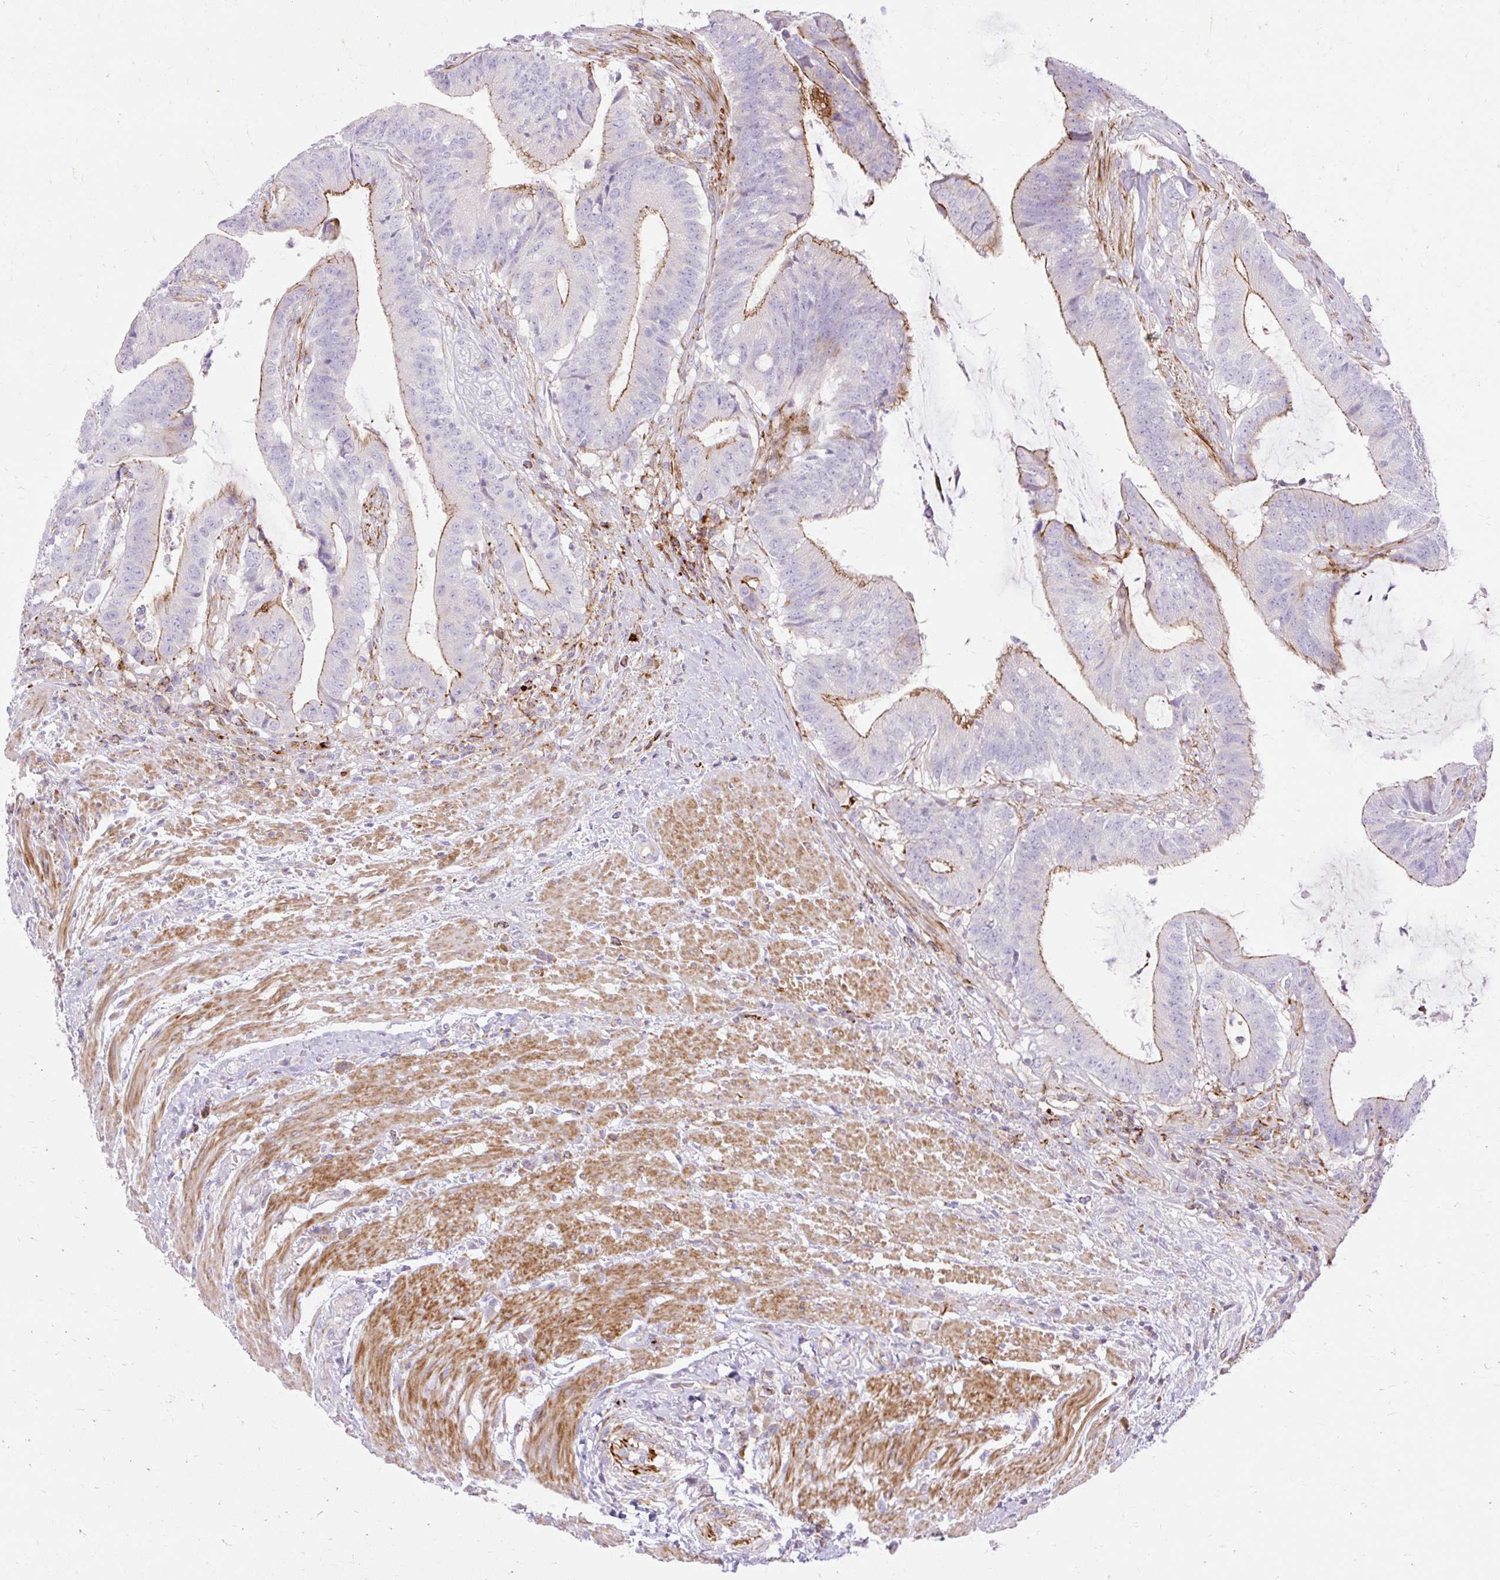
{"staining": {"intensity": "moderate", "quantity": "25%-75%", "location": "cytoplasmic/membranous"}, "tissue": "colorectal cancer", "cell_type": "Tumor cells", "image_type": "cancer", "snomed": [{"axis": "morphology", "description": "Adenocarcinoma, NOS"}, {"axis": "topography", "description": "Colon"}], "caption": "The histopathology image exhibits staining of colorectal cancer (adenocarcinoma), revealing moderate cytoplasmic/membranous protein positivity (brown color) within tumor cells. (brown staining indicates protein expression, while blue staining denotes nuclei).", "gene": "CORO7-PAM16", "patient": {"sex": "female", "age": 43}}